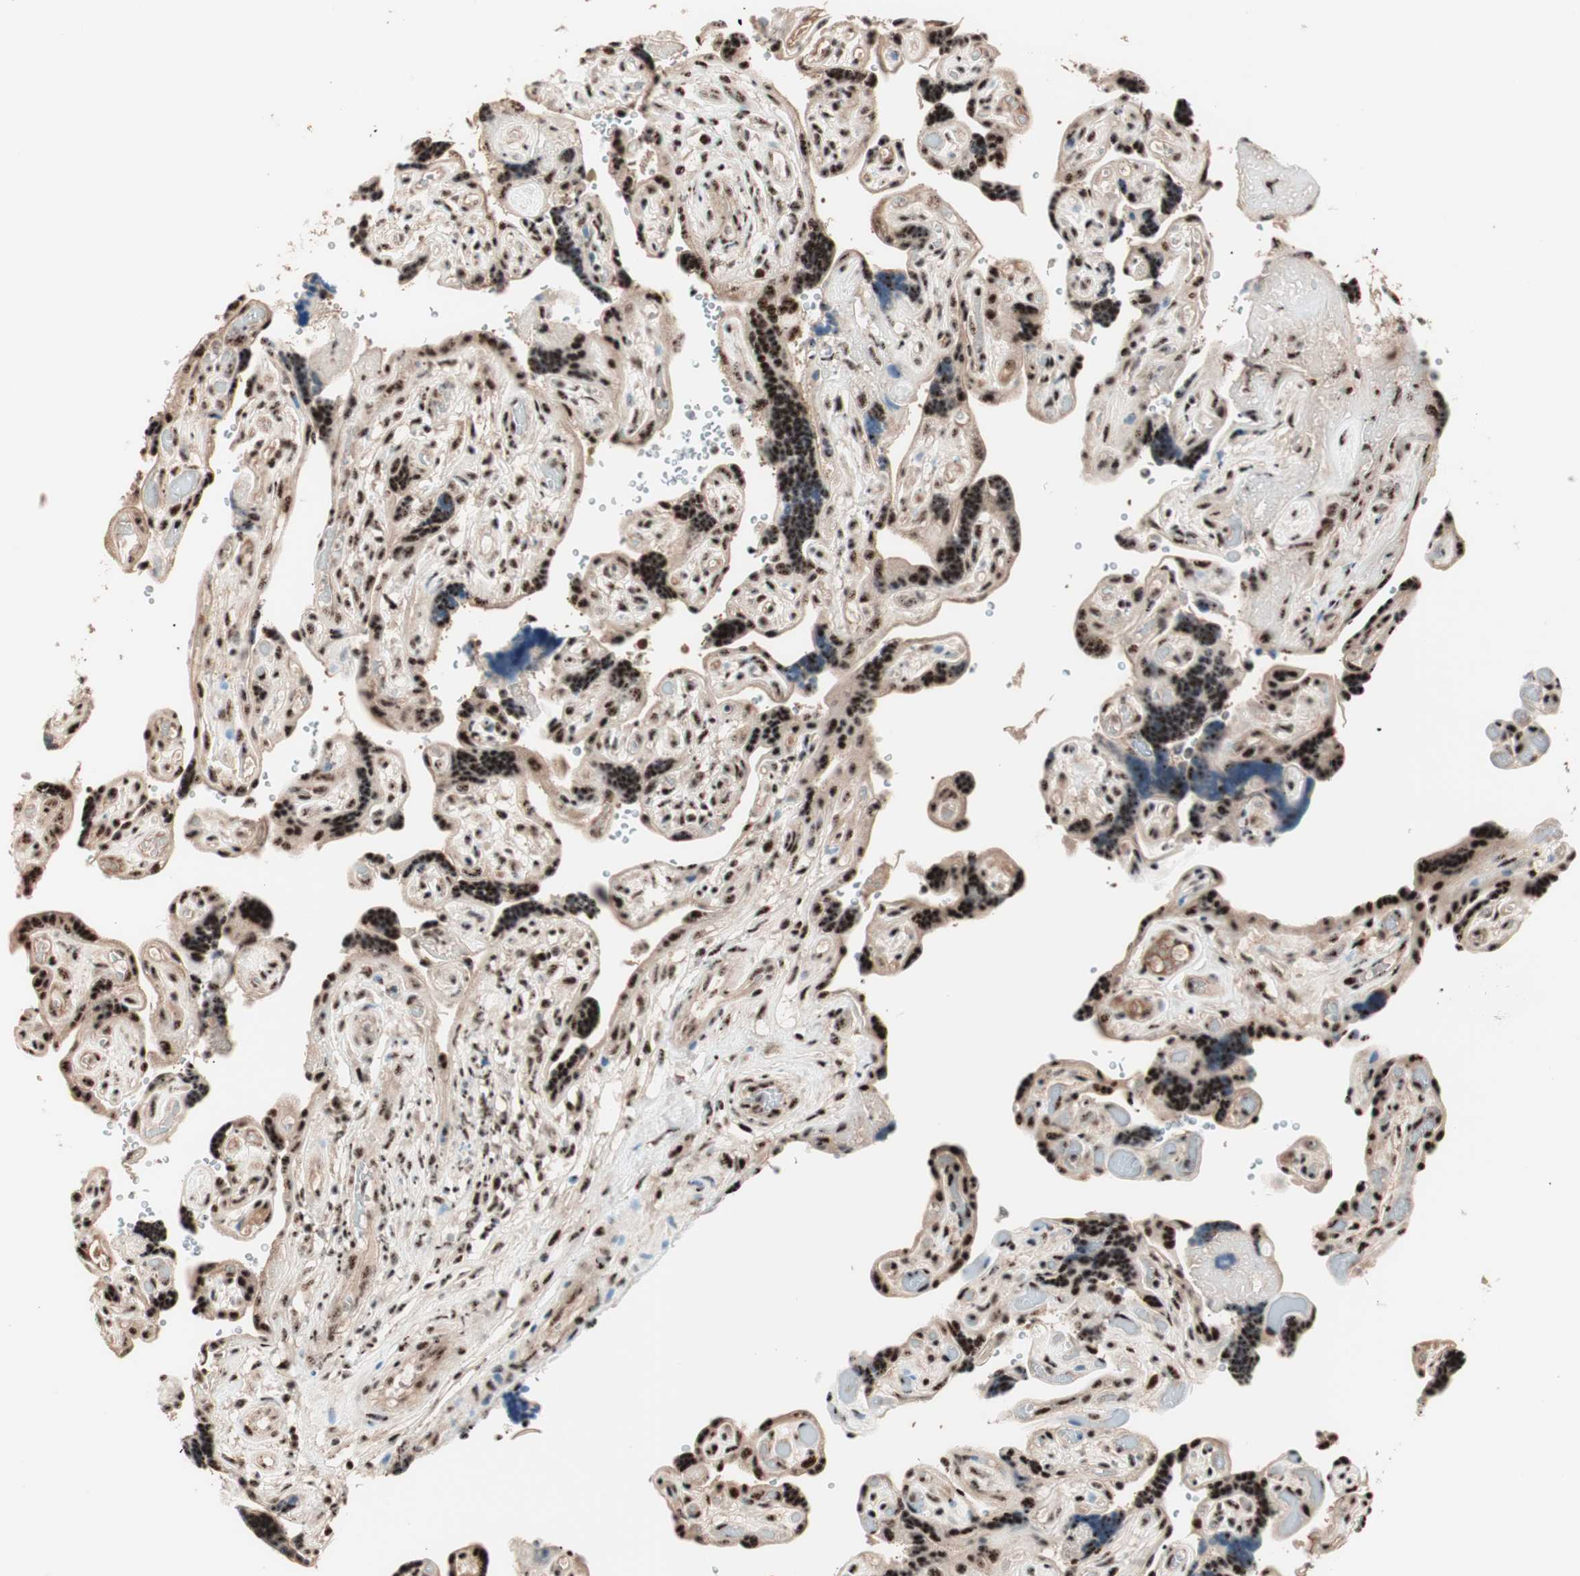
{"staining": {"intensity": "strong", "quantity": ">75%", "location": "cytoplasmic/membranous,nuclear"}, "tissue": "placenta", "cell_type": "Trophoblastic cells", "image_type": "normal", "snomed": [{"axis": "morphology", "description": "Normal tissue, NOS"}, {"axis": "topography", "description": "Placenta"}], "caption": "Strong cytoplasmic/membranous,nuclear staining for a protein is present in about >75% of trophoblastic cells of unremarkable placenta using IHC.", "gene": "NR5A2", "patient": {"sex": "female", "age": 30}}